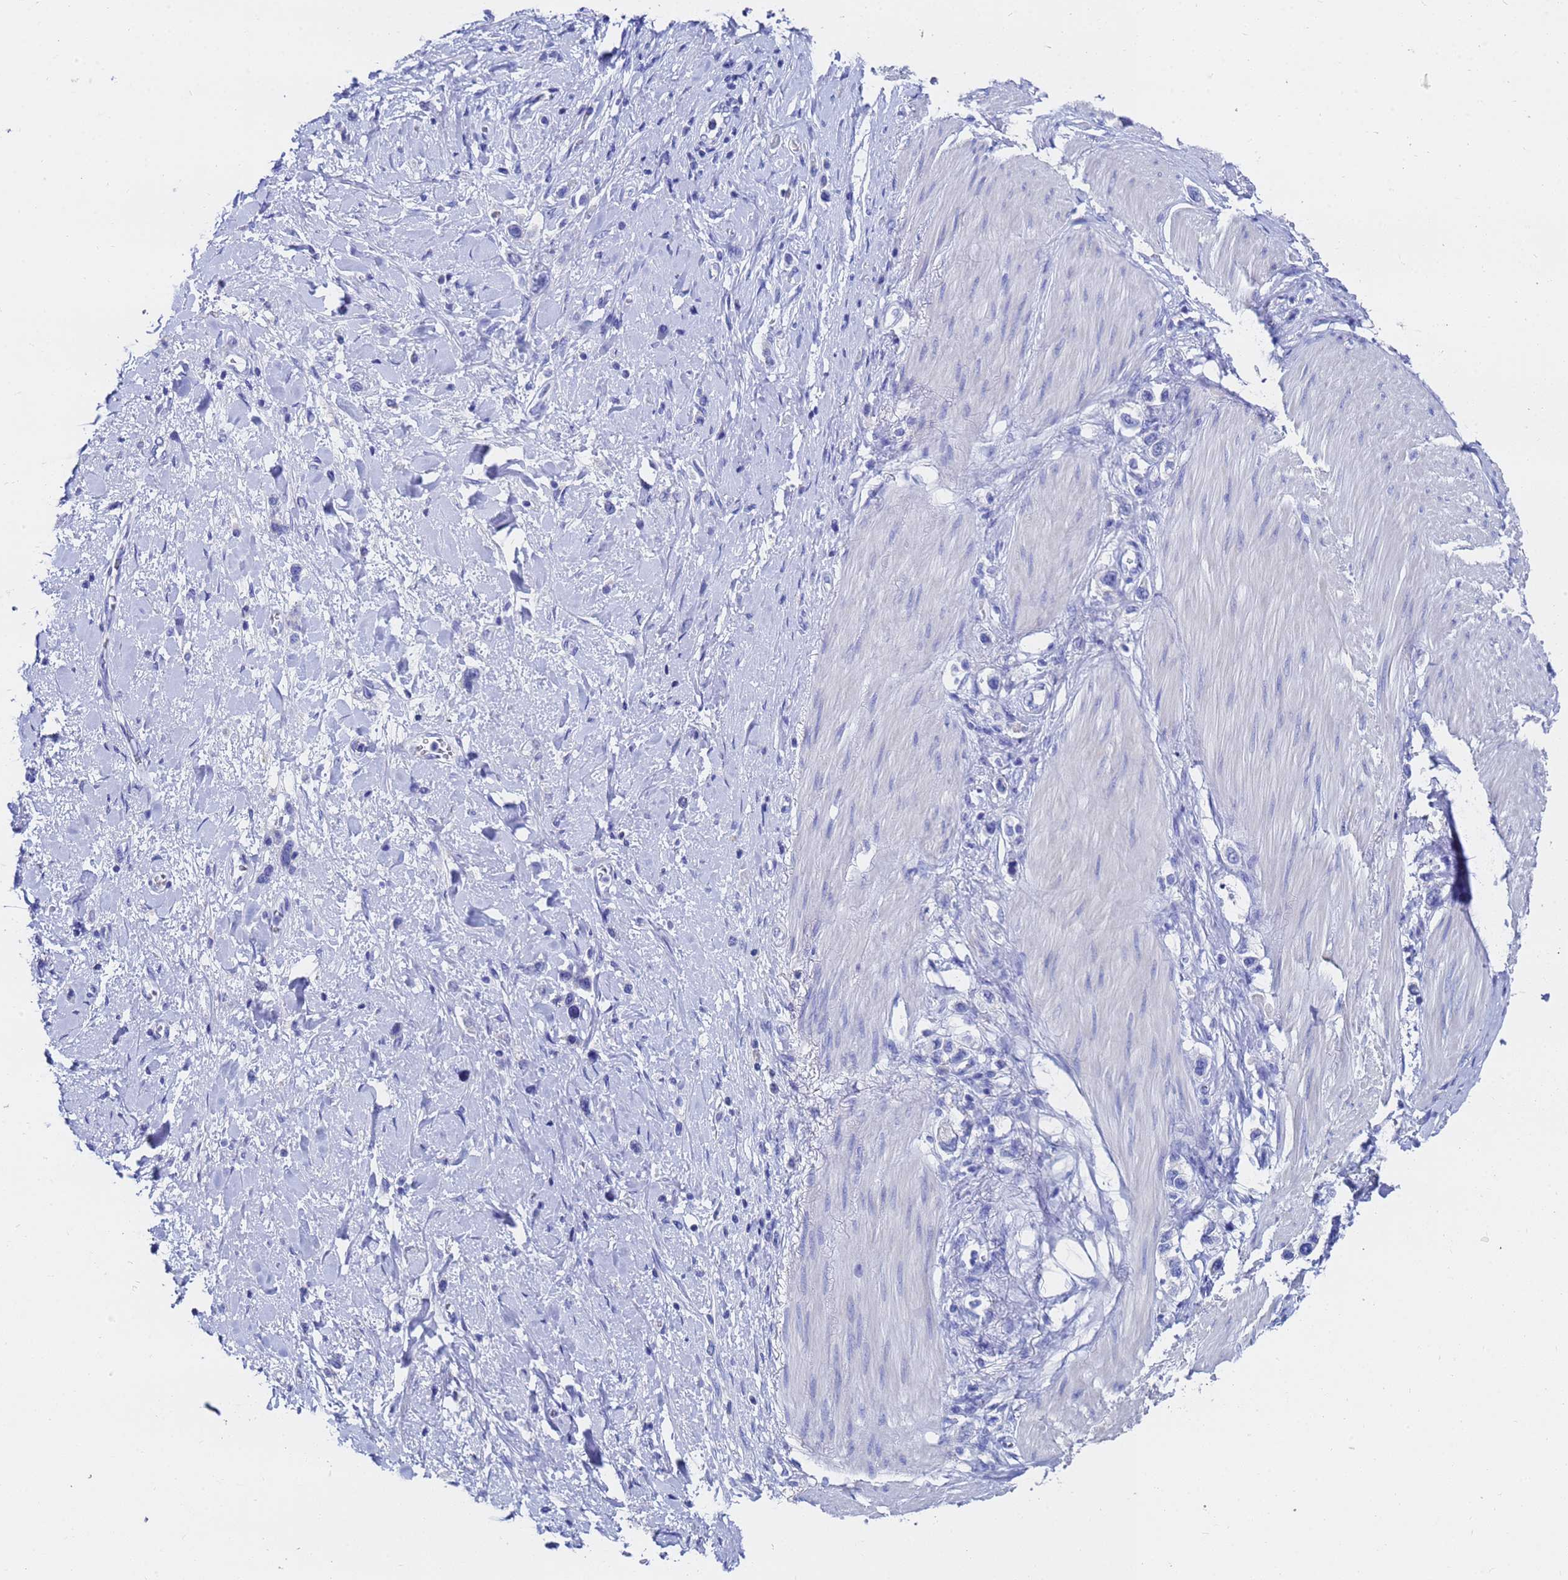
{"staining": {"intensity": "negative", "quantity": "none", "location": "none"}, "tissue": "stomach cancer", "cell_type": "Tumor cells", "image_type": "cancer", "snomed": [{"axis": "morphology", "description": "Adenocarcinoma, NOS"}, {"axis": "topography", "description": "Stomach"}], "caption": "IHC histopathology image of neoplastic tissue: adenocarcinoma (stomach) stained with DAB reveals no significant protein positivity in tumor cells.", "gene": "C2orf72", "patient": {"sex": "female", "age": 65}}